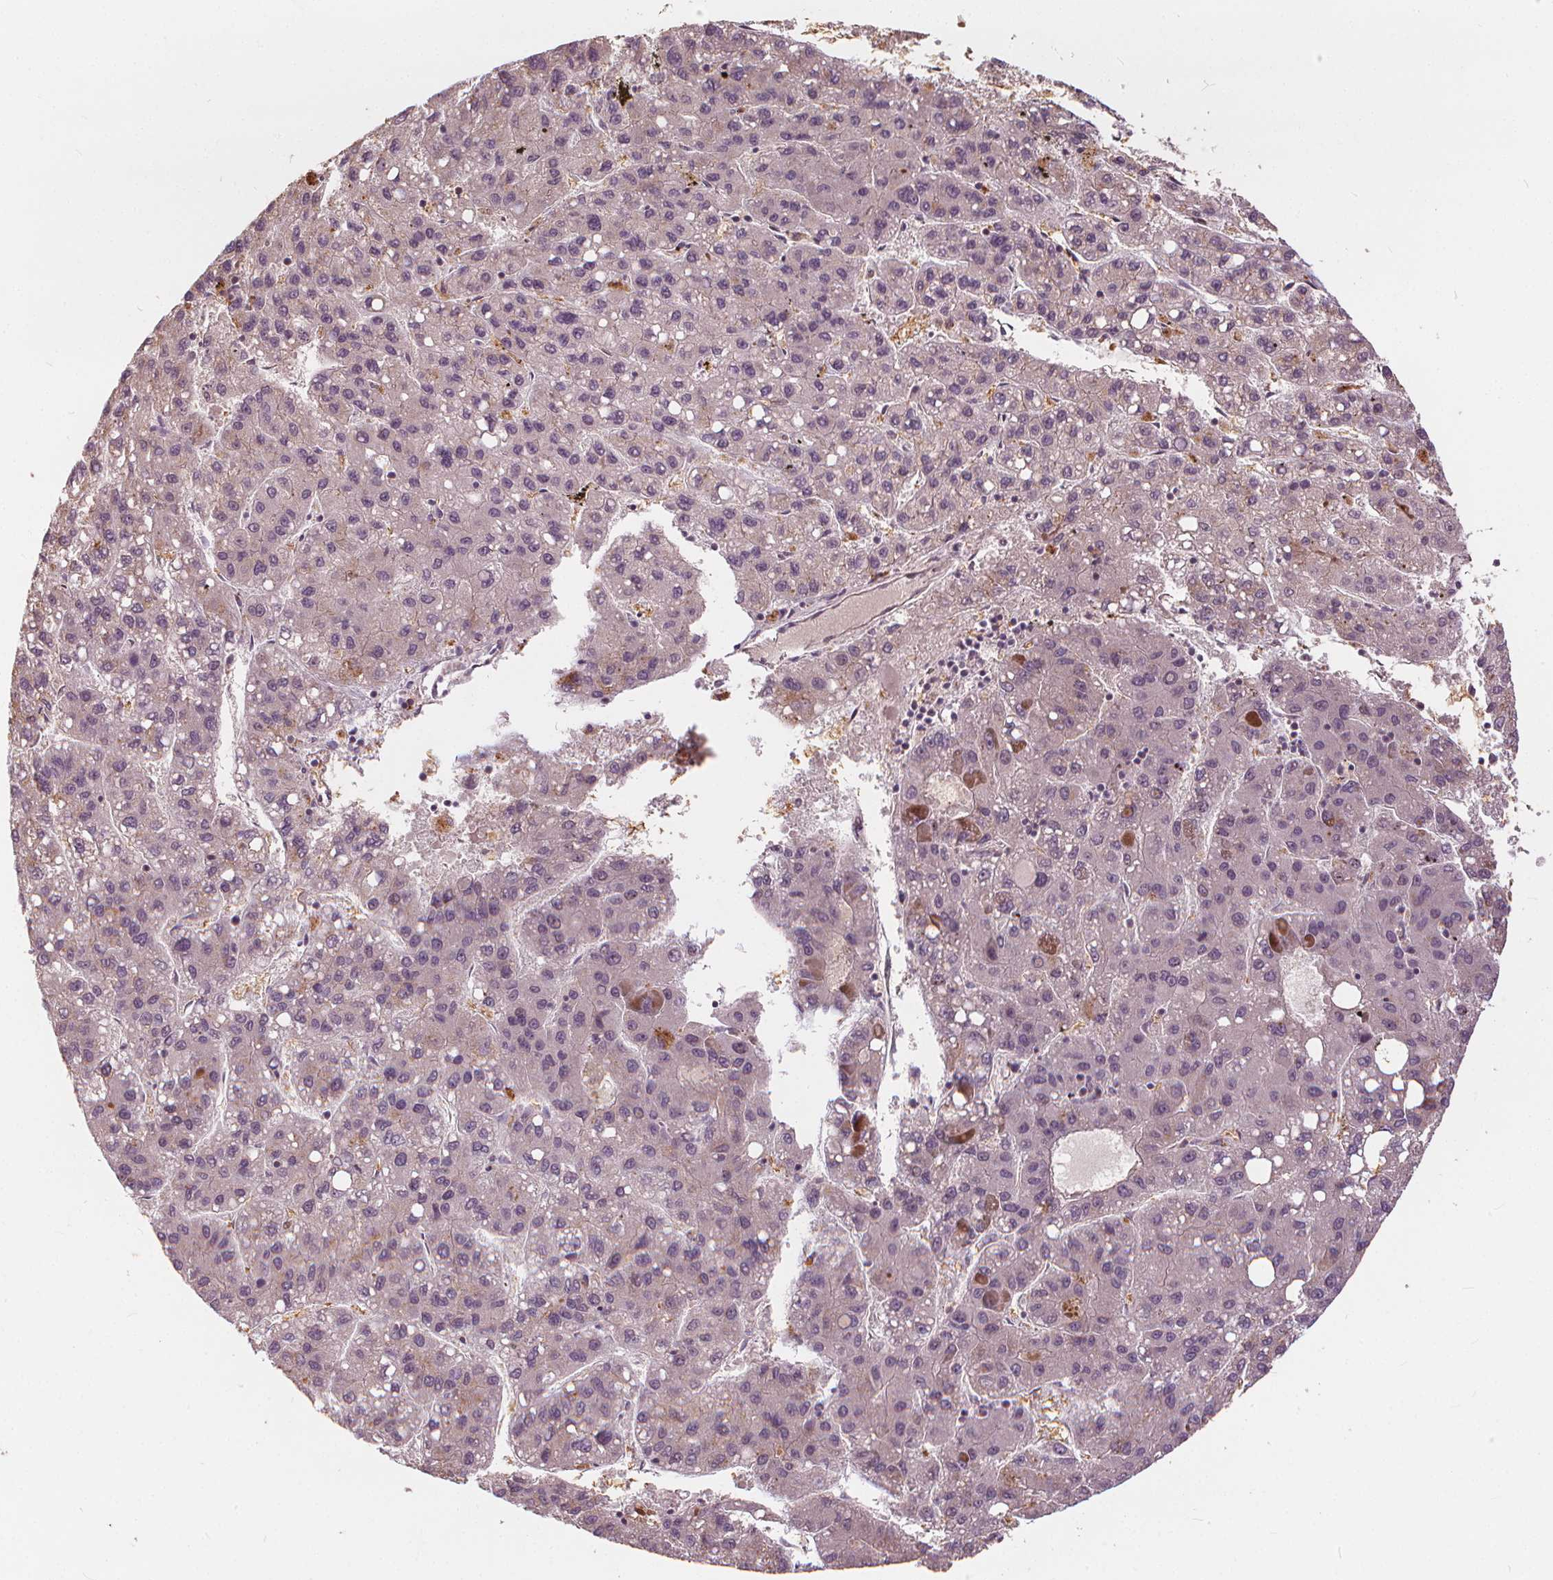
{"staining": {"intensity": "negative", "quantity": "none", "location": "none"}, "tissue": "liver cancer", "cell_type": "Tumor cells", "image_type": "cancer", "snomed": [{"axis": "morphology", "description": "Carcinoma, Hepatocellular, NOS"}, {"axis": "topography", "description": "Liver"}], "caption": "Micrograph shows no protein expression in tumor cells of hepatocellular carcinoma (liver) tissue.", "gene": "IPO13", "patient": {"sex": "female", "age": 82}}